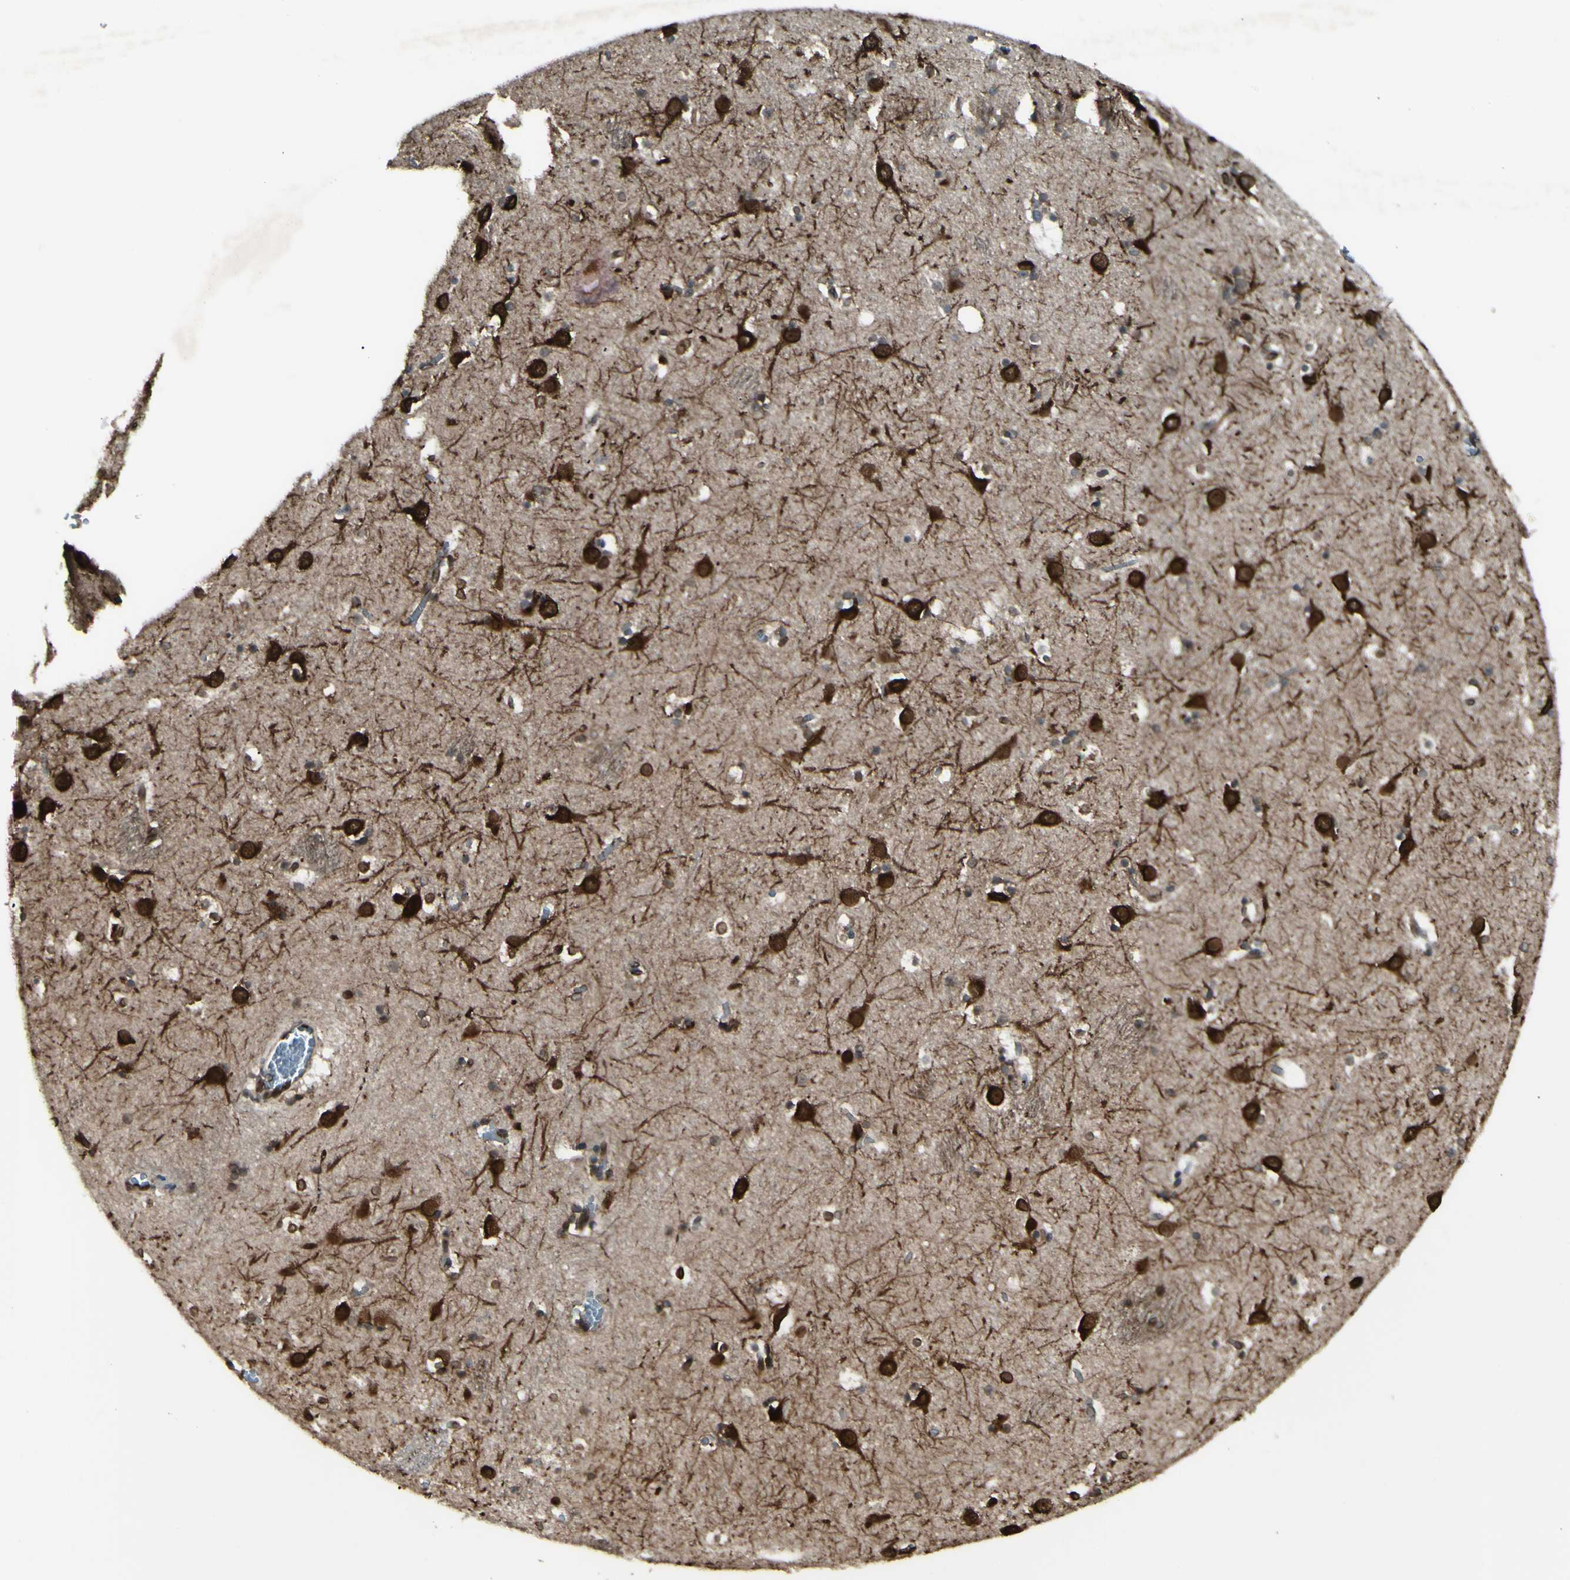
{"staining": {"intensity": "moderate", "quantity": "25%-75%", "location": "nuclear"}, "tissue": "caudate", "cell_type": "Glial cells", "image_type": "normal", "snomed": [{"axis": "morphology", "description": "Normal tissue, NOS"}, {"axis": "topography", "description": "Lateral ventricle wall"}], "caption": "Protein expression analysis of benign human caudate reveals moderate nuclear positivity in about 25%-75% of glial cells. Immunohistochemistry stains the protein in brown and the nuclei are stained blue.", "gene": "MLF2", "patient": {"sex": "male", "age": 45}}